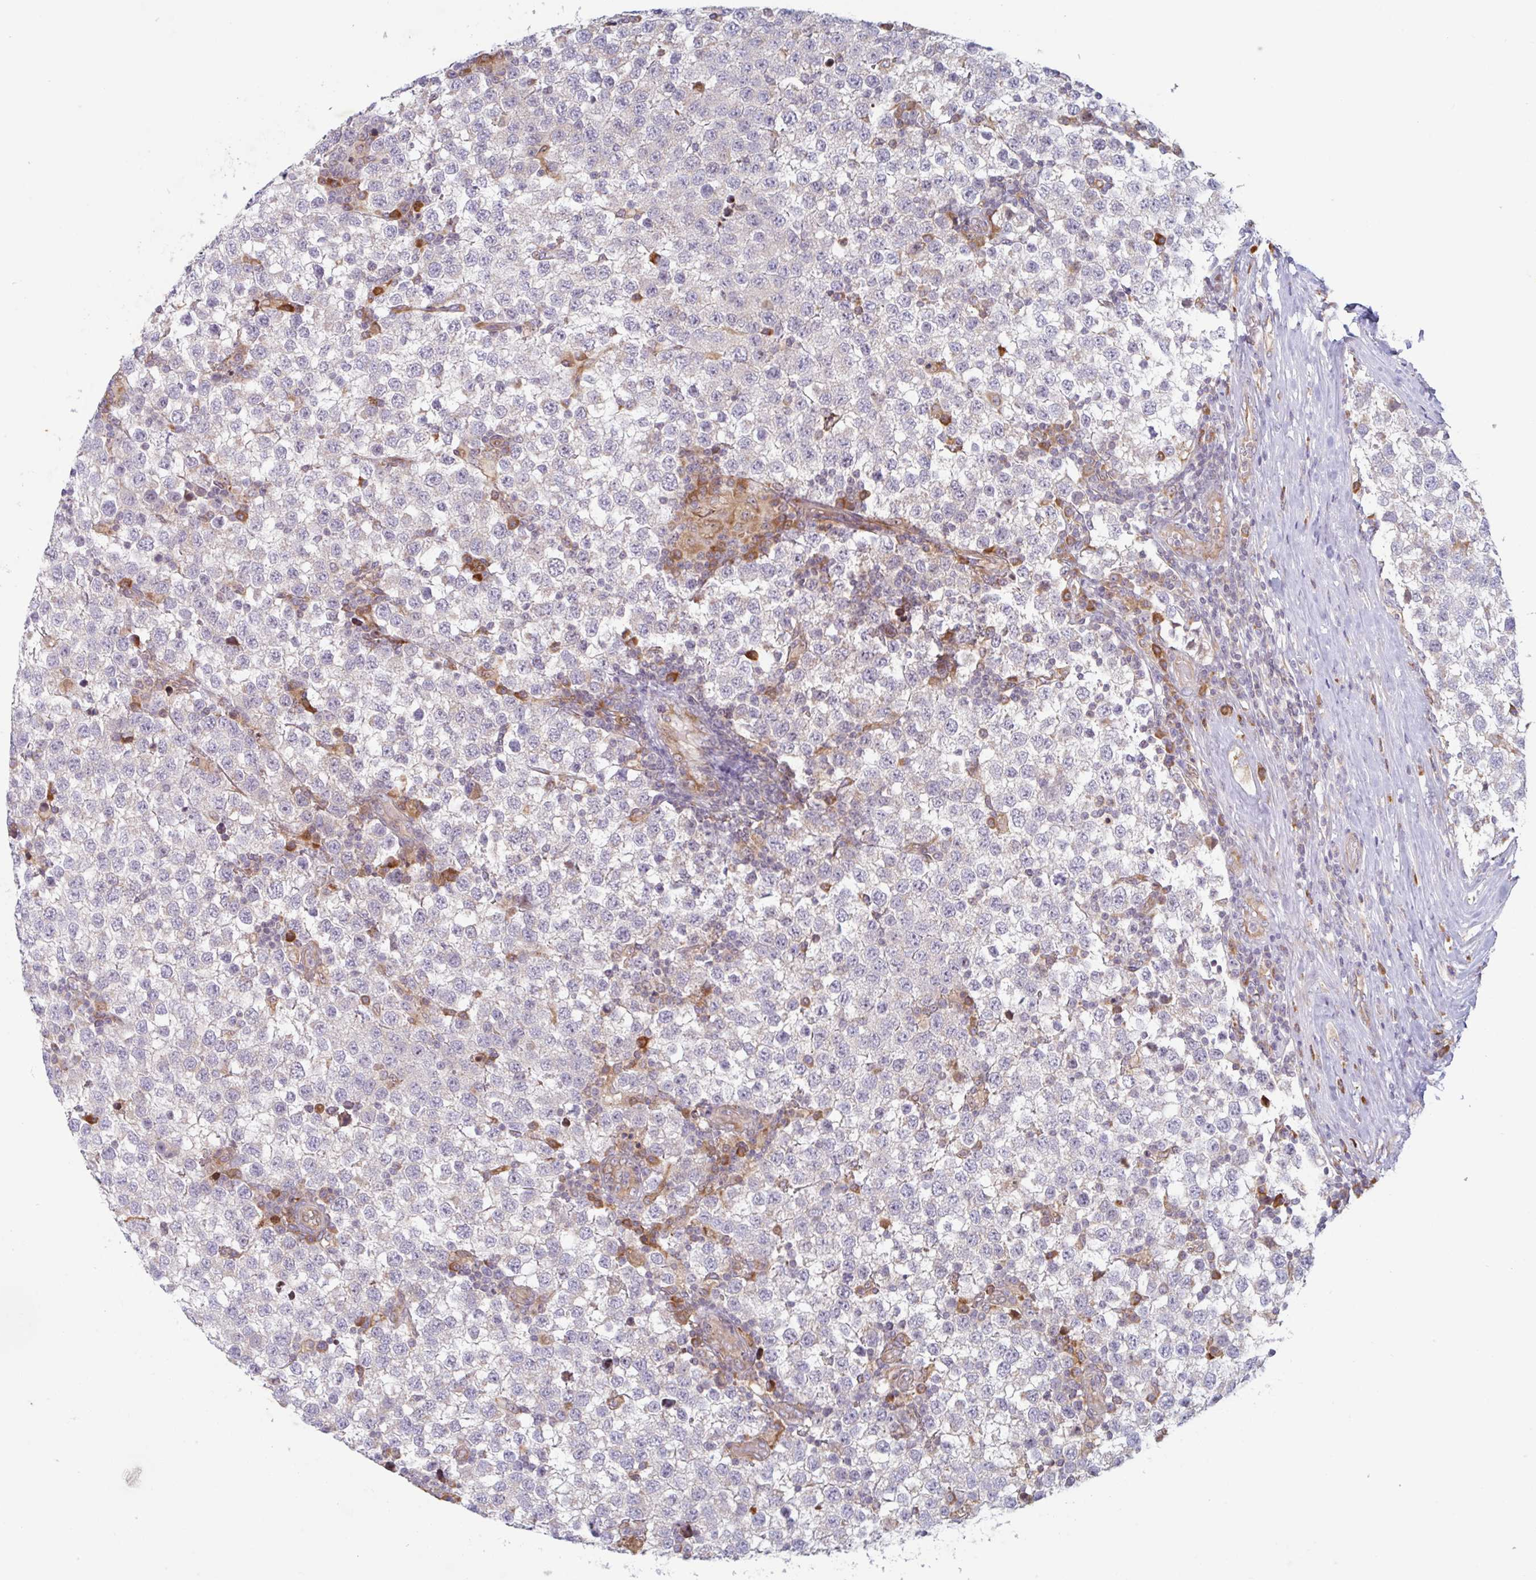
{"staining": {"intensity": "negative", "quantity": "none", "location": "none"}, "tissue": "testis cancer", "cell_type": "Tumor cells", "image_type": "cancer", "snomed": [{"axis": "morphology", "description": "Seminoma, NOS"}, {"axis": "topography", "description": "Testis"}], "caption": "High power microscopy histopathology image of an immunohistochemistry histopathology image of testis cancer, revealing no significant staining in tumor cells.", "gene": "RIT1", "patient": {"sex": "male", "age": 34}}